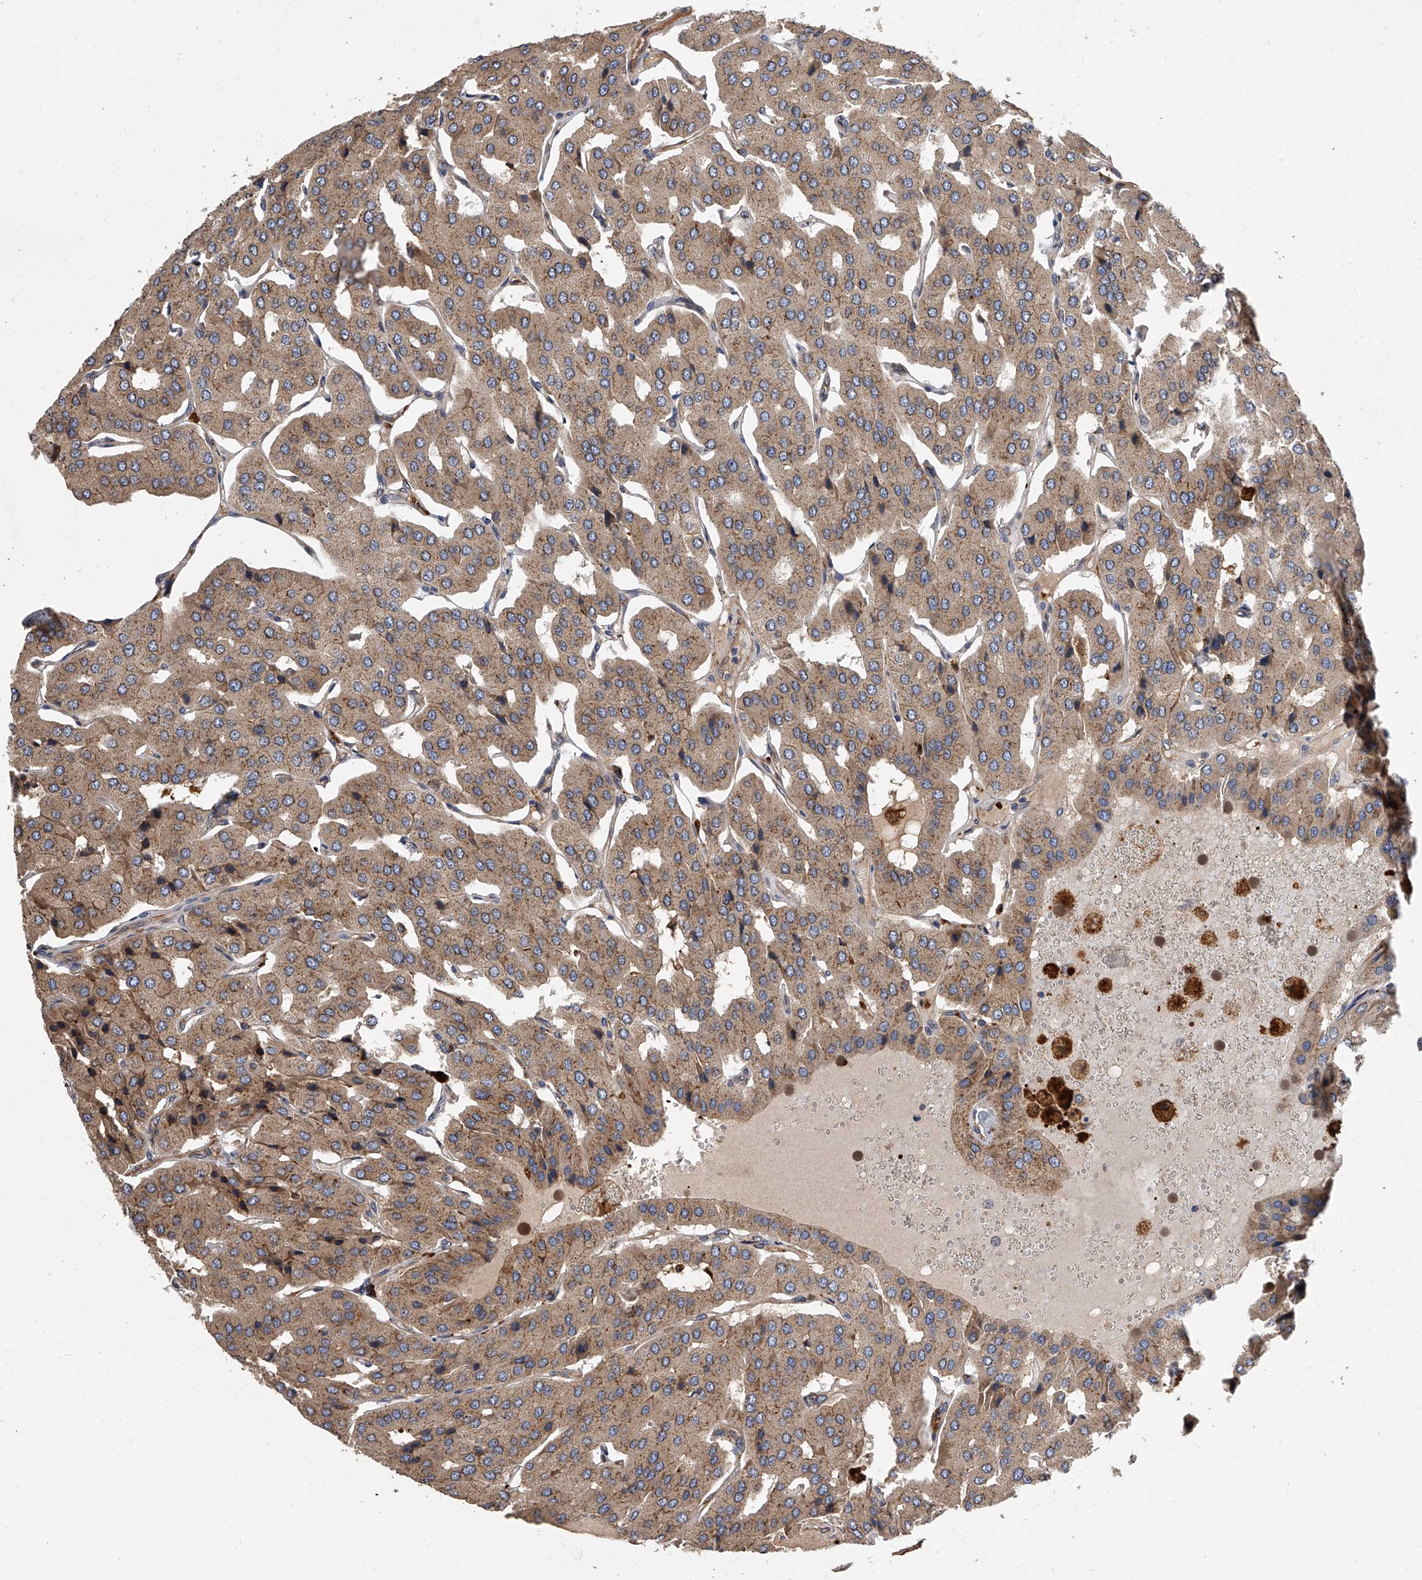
{"staining": {"intensity": "weak", "quantity": ">75%", "location": "cytoplasmic/membranous"}, "tissue": "parathyroid gland", "cell_type": "Glandular cells", "image_type": "normal", "snomed": [{"axis": "morphology", "description": "Normal tissue, NOS"}, {"axis": "morphology", "description": "Adenoma, NOS"}, {"axis": "topography", "description": "Parathyroid gland"}], "caption": "About >75% of glandular cells in normal human parathyroid gland show weak cytoplasmic/membranous protein expression as visualized by brown immunohistochemical staining.", "gene": "EXOC4", "patient": {"sex": "female", "age": 86}}